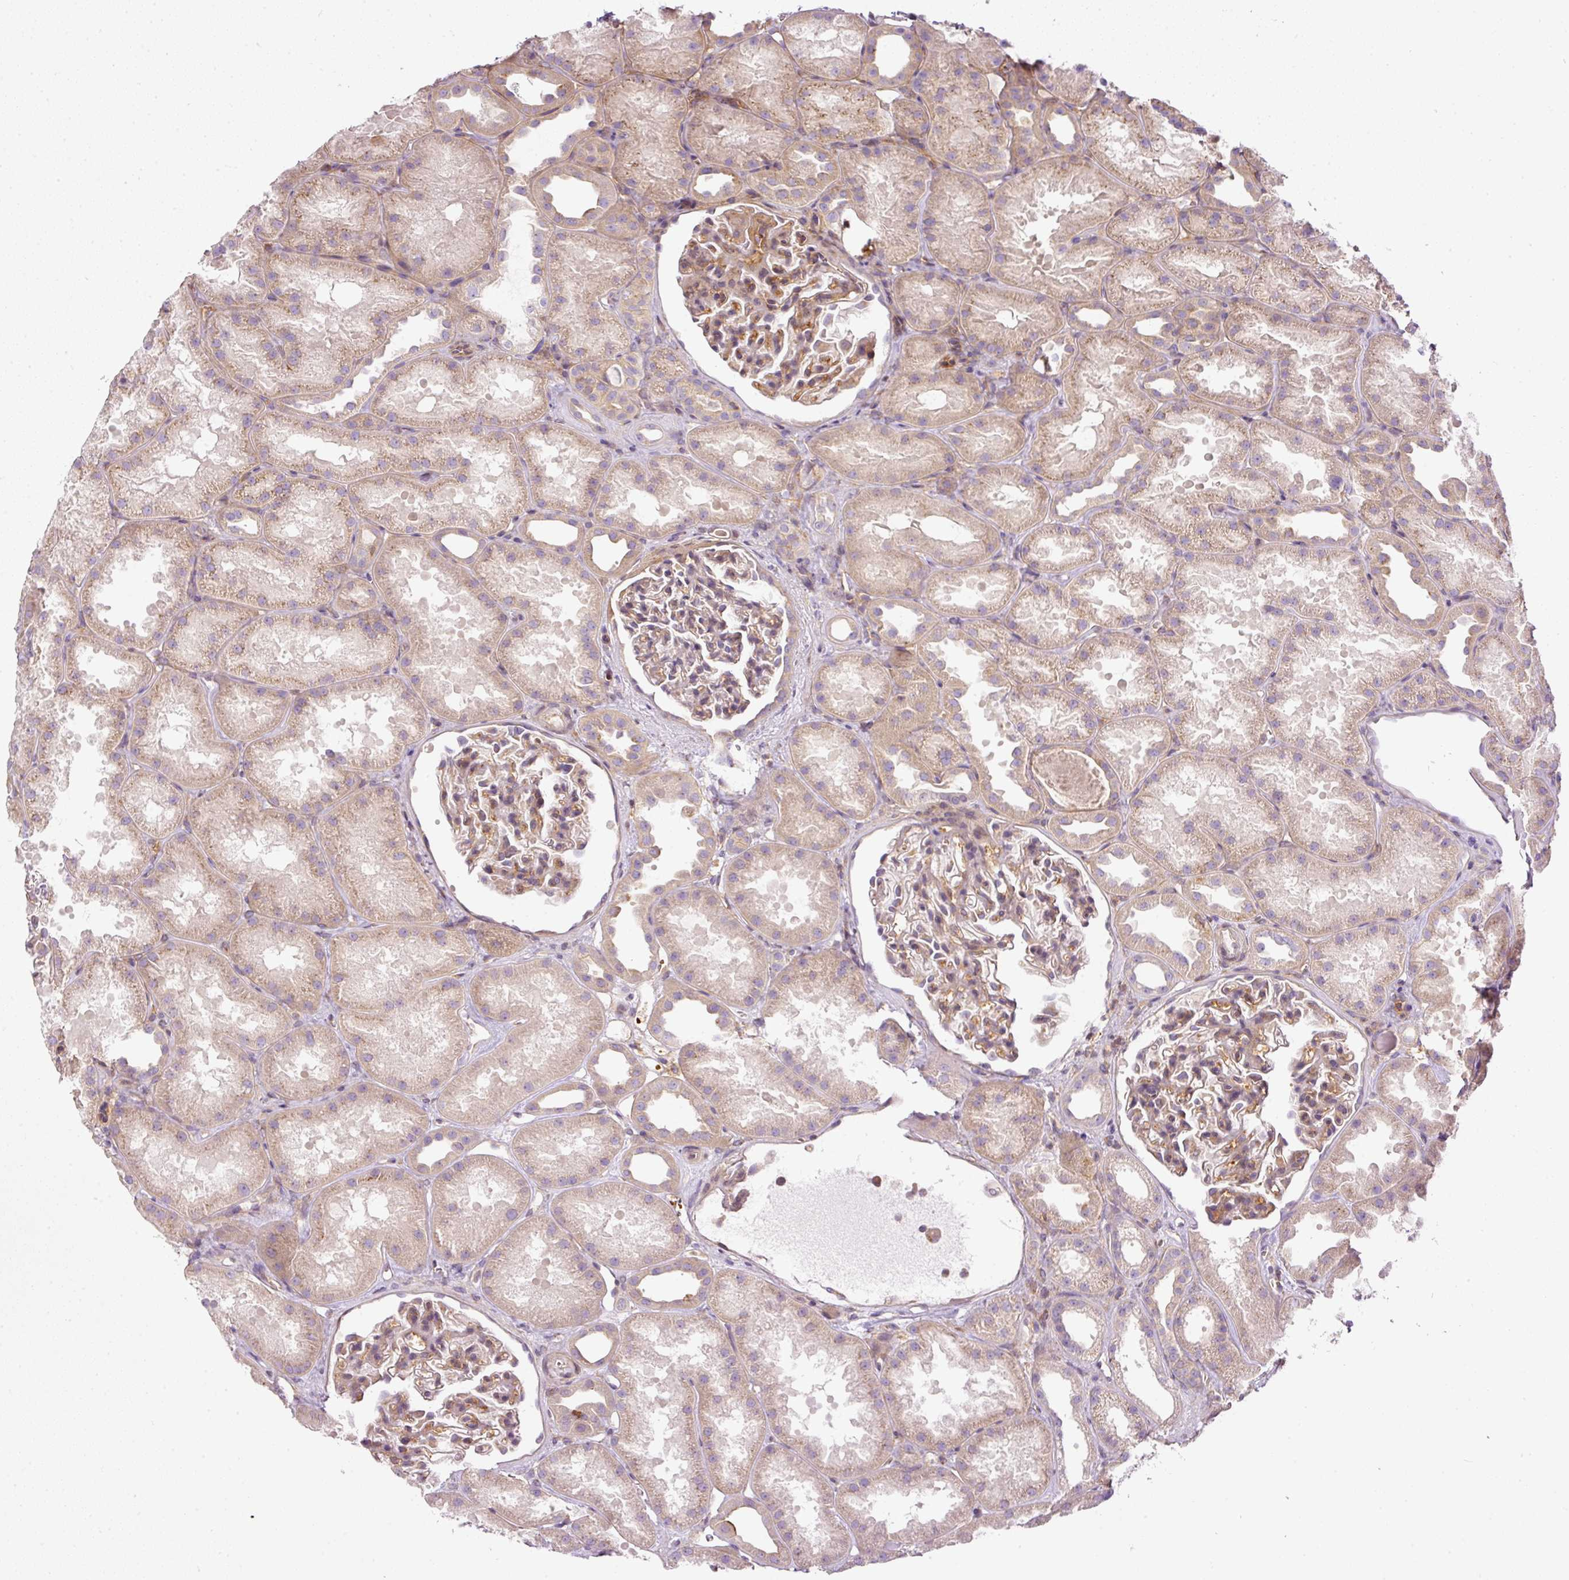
{"staining": {"intensity": "weak", "quantity": "25%-75%", "location": "cytoplasmic/membranous"}, "tissue": "kidney", "cell_type": "Cells in glomeruli", "image_type": "normal", "snomed": [{"axis": "morphology", "description": "Normal tissue, NOS"}, {"axis": "topography", "description": "Kidney"}], "caption": "Weak cytoplasmic/membranous staining is appreciated in about 25%-75% of cells in glomeruli in normal kidney.", "gene": "TBC1D2B", "patient": {"sex": "male", "age": 61}}